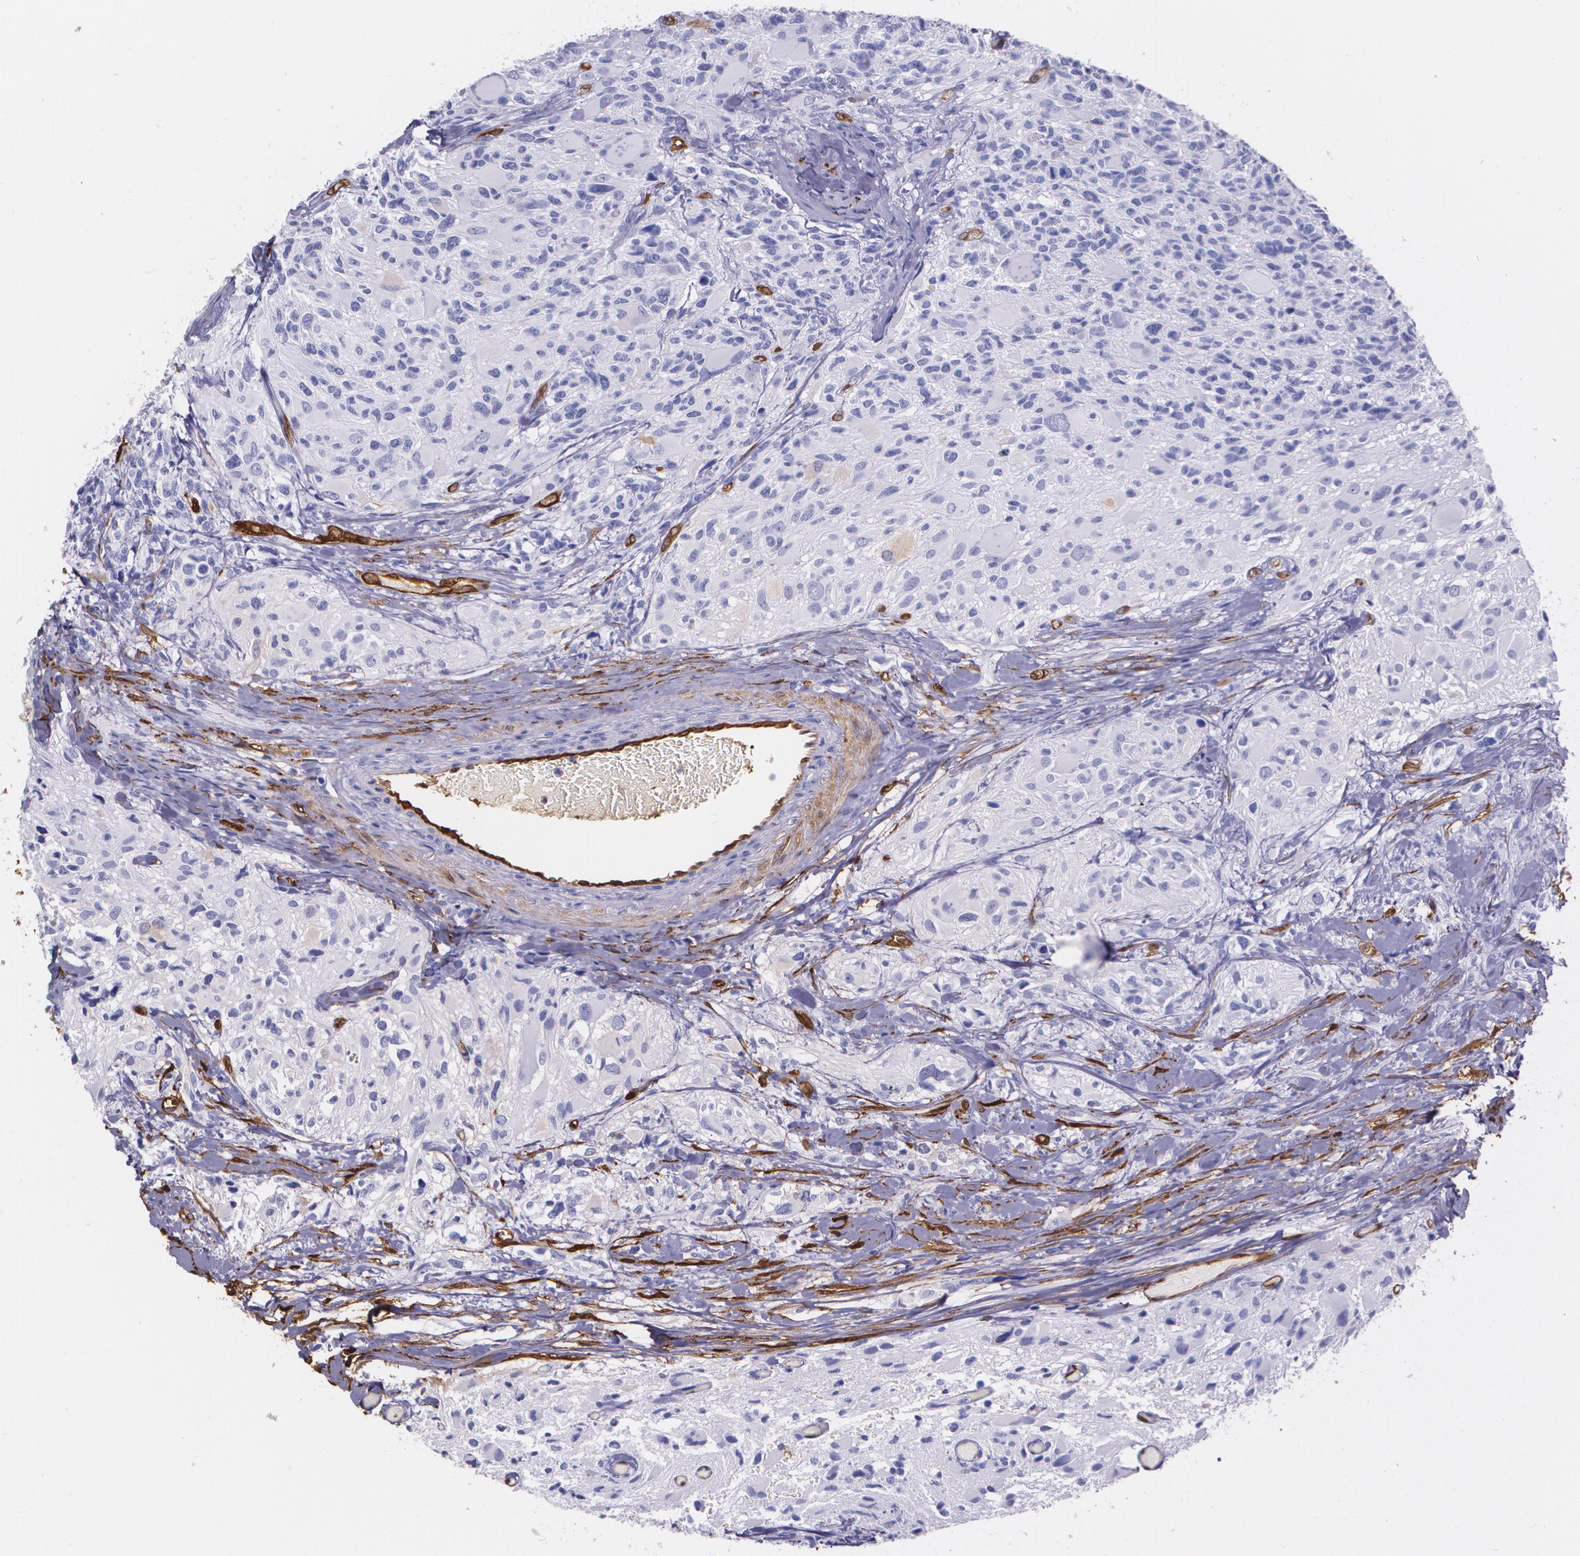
{"staining": {"intensity": "negative", "quantity": "none", "location": "none"}, "tissue": "glioma", "cell_type": "Tumor cells", "image_type": "cancer", "snomed": [{"axis": "morphology", "description": "Glioma, malignant, High grade"}, {"axis": "topography", "description": "Brain"}], "caption": "This micrograph is of glioma stained with immunohistochemistry (IHC) to label a protein in brown with the nuclei are counter-stained blue. There is no positivity in tumor cells.", "gene": "MMP2", "patient": {"sex": "male", "age": 69}}